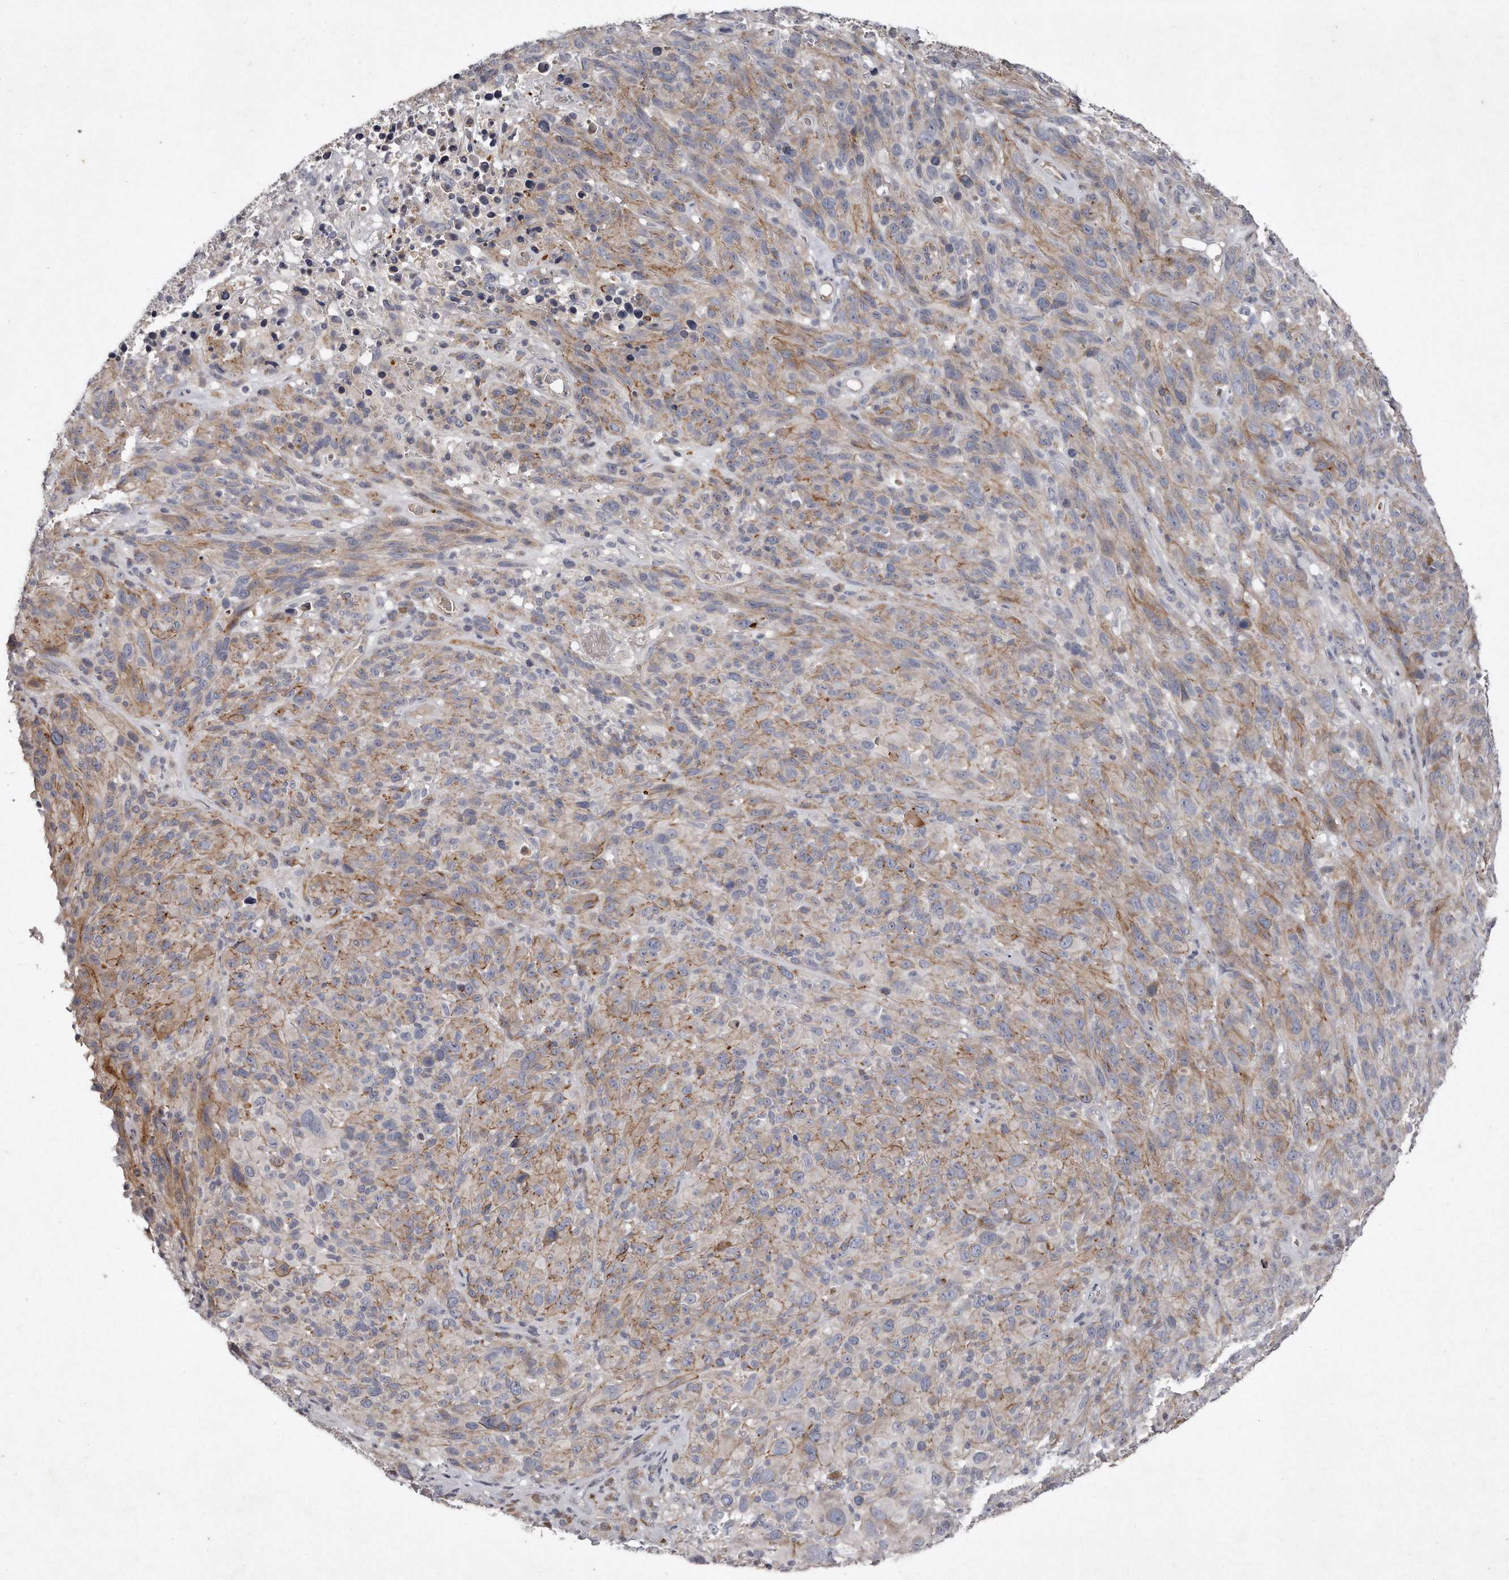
{"staining": {"intensity": "moderate", "quantity": "25%-75%", "location": "cytoplasmic/membranous"}, "tissue": "melanoma", "cell_type": "Tumor cells", "image_type": "cancer", "snomed": [{"axis": "morphology", "description": "Malignant melanoma, NOS"}, {"axis": "topography", "description": "Skin of head"}], "caption": "High-power microscopy captured an immunohistochemistry (IHC) histopathology image of malignant melanoma, revealing moderate cytoplasmic/membranous expression in approximately 25%-75% of tumor cells. (brown staining indicates protein expression, while blue staining denotes nuclei).", "gene": "TECR", "patient": {"sex": "male", "age": 96}}